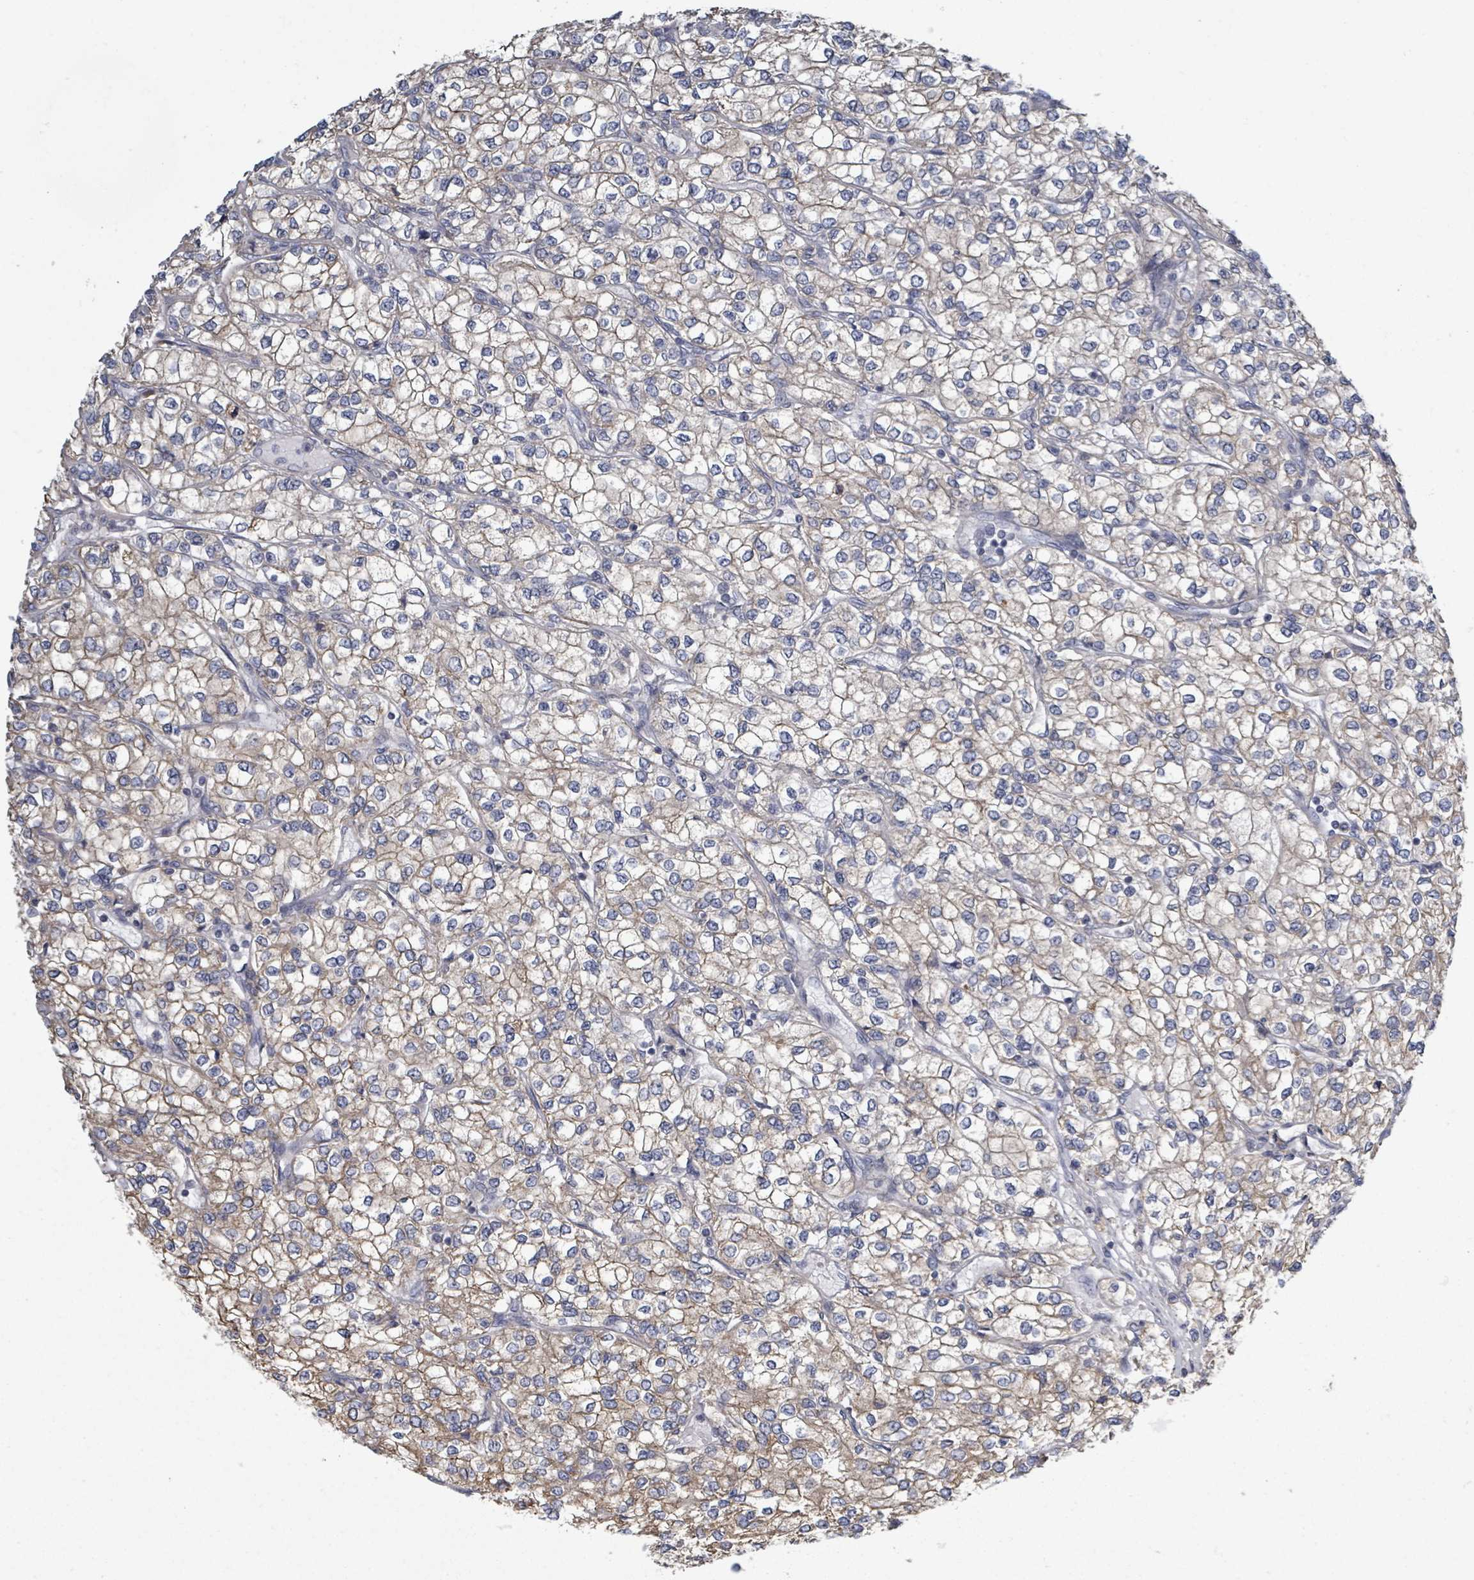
{"staining": {"intensity": "weak", "quantity": ">75%", "location": "cytoplasmic/membranous"}, "tissue": "renal cancer", "cell_type": "Tumor cells", "image_type": "cancer", "snomed": [{"axis": "morphology", "description": "Adenocarcinoma, NOS"}, {"axis": "topography", "description": "Kidney"}], "caption": "Human renal adenocarcinoma stained with a protein marker exhibits weak staining in tumor cells.", "gene": "ADCK1", "patient": {"sex": "male", "age": 80}}